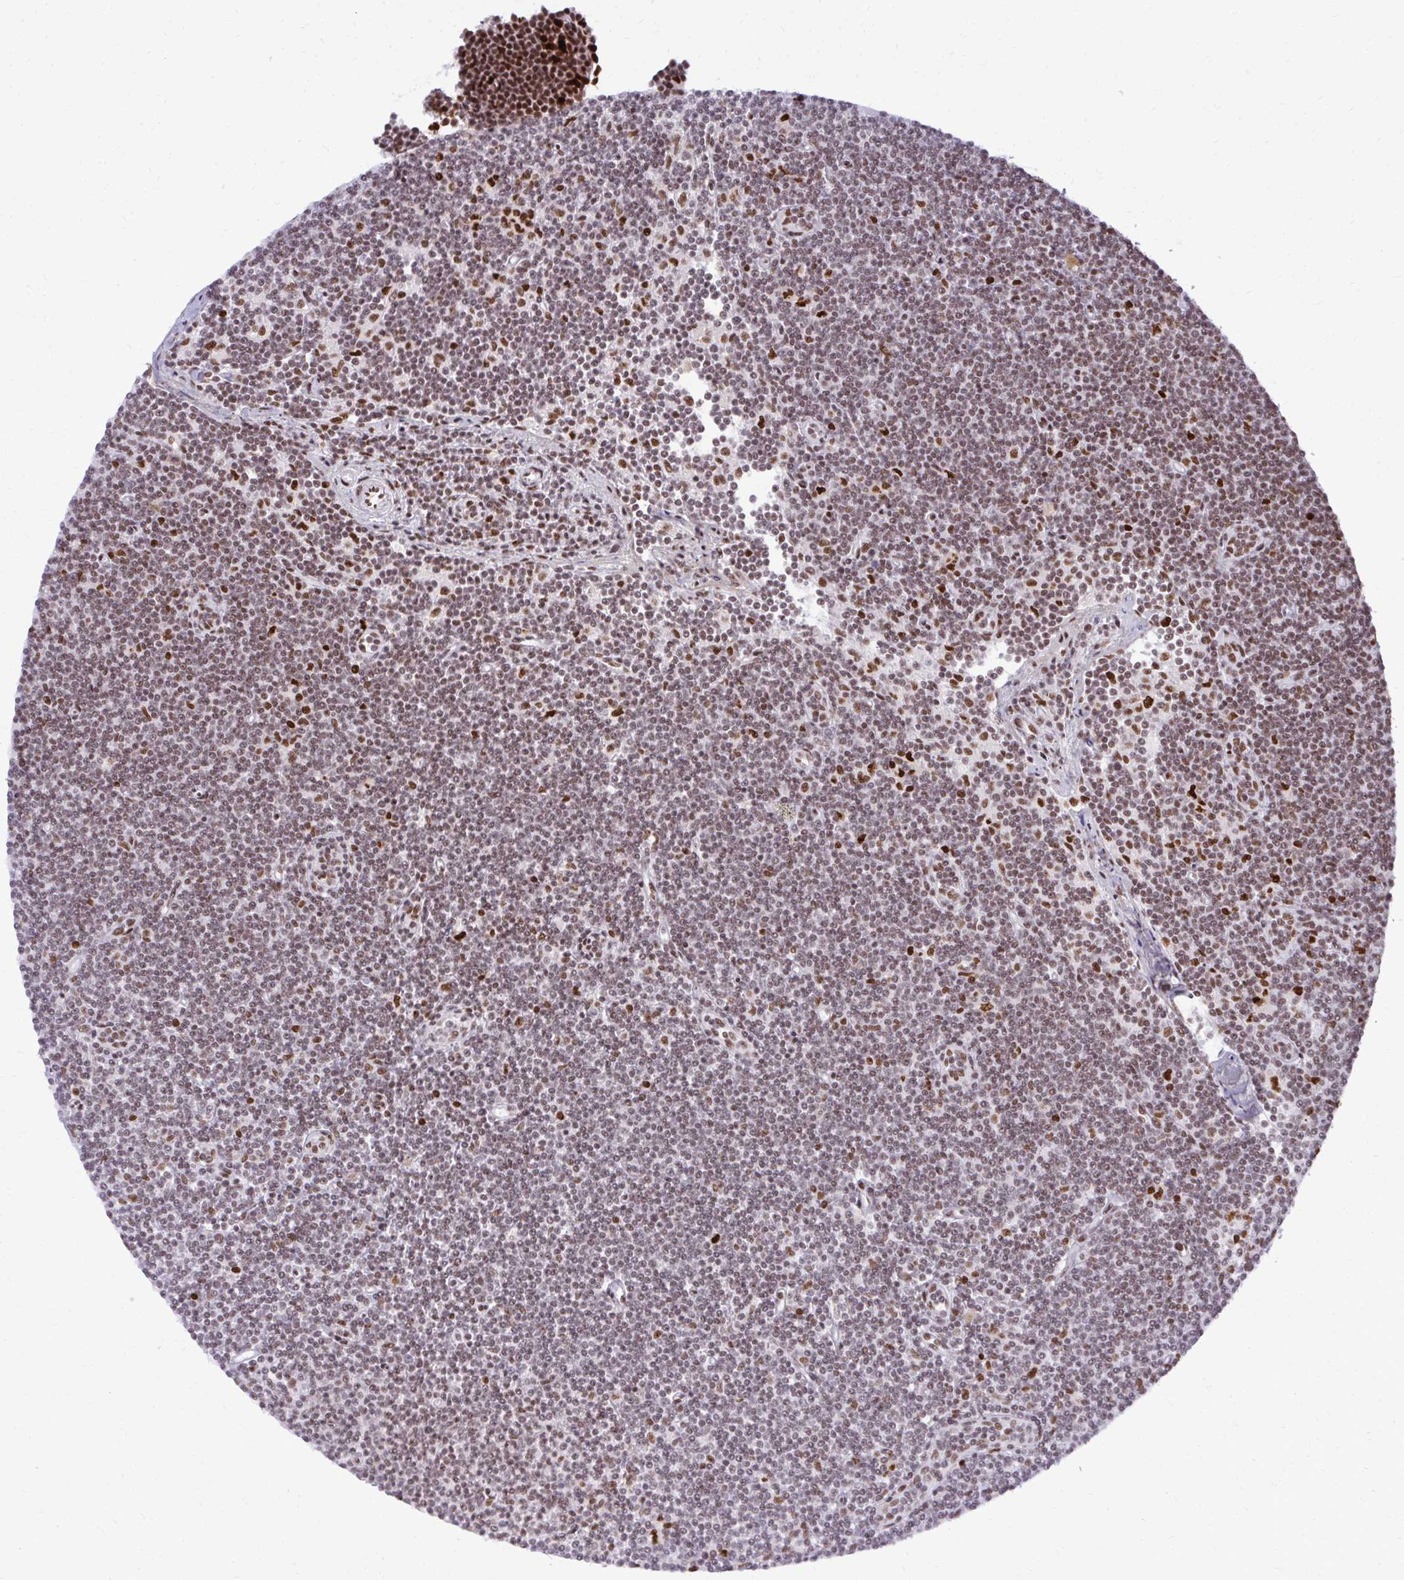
{"staining": {"intensity": "moderate", "quantity": ">75%", "location": "nuclear"}, "tissue": "lymphoma", "cell_type": "Tumor cells", "image_type": "cancer", "snomed": [{"axis": "morphology", "description": "Malignant lymphoma, non-Hodgkin's type, Low grade"}, {"axis": "topography", "description": "Lymph node"}], "caption": "DAB (3,3'-diaminobenzidine) immunohistochemical staining of human low-grade malignant lymphoma, non-Hodgkin's type exhibits moderate nuclear protein expression in about >75% of tumor cells.", "gene": "CDYL", "patient": {"sex": "female", "age": 73}}